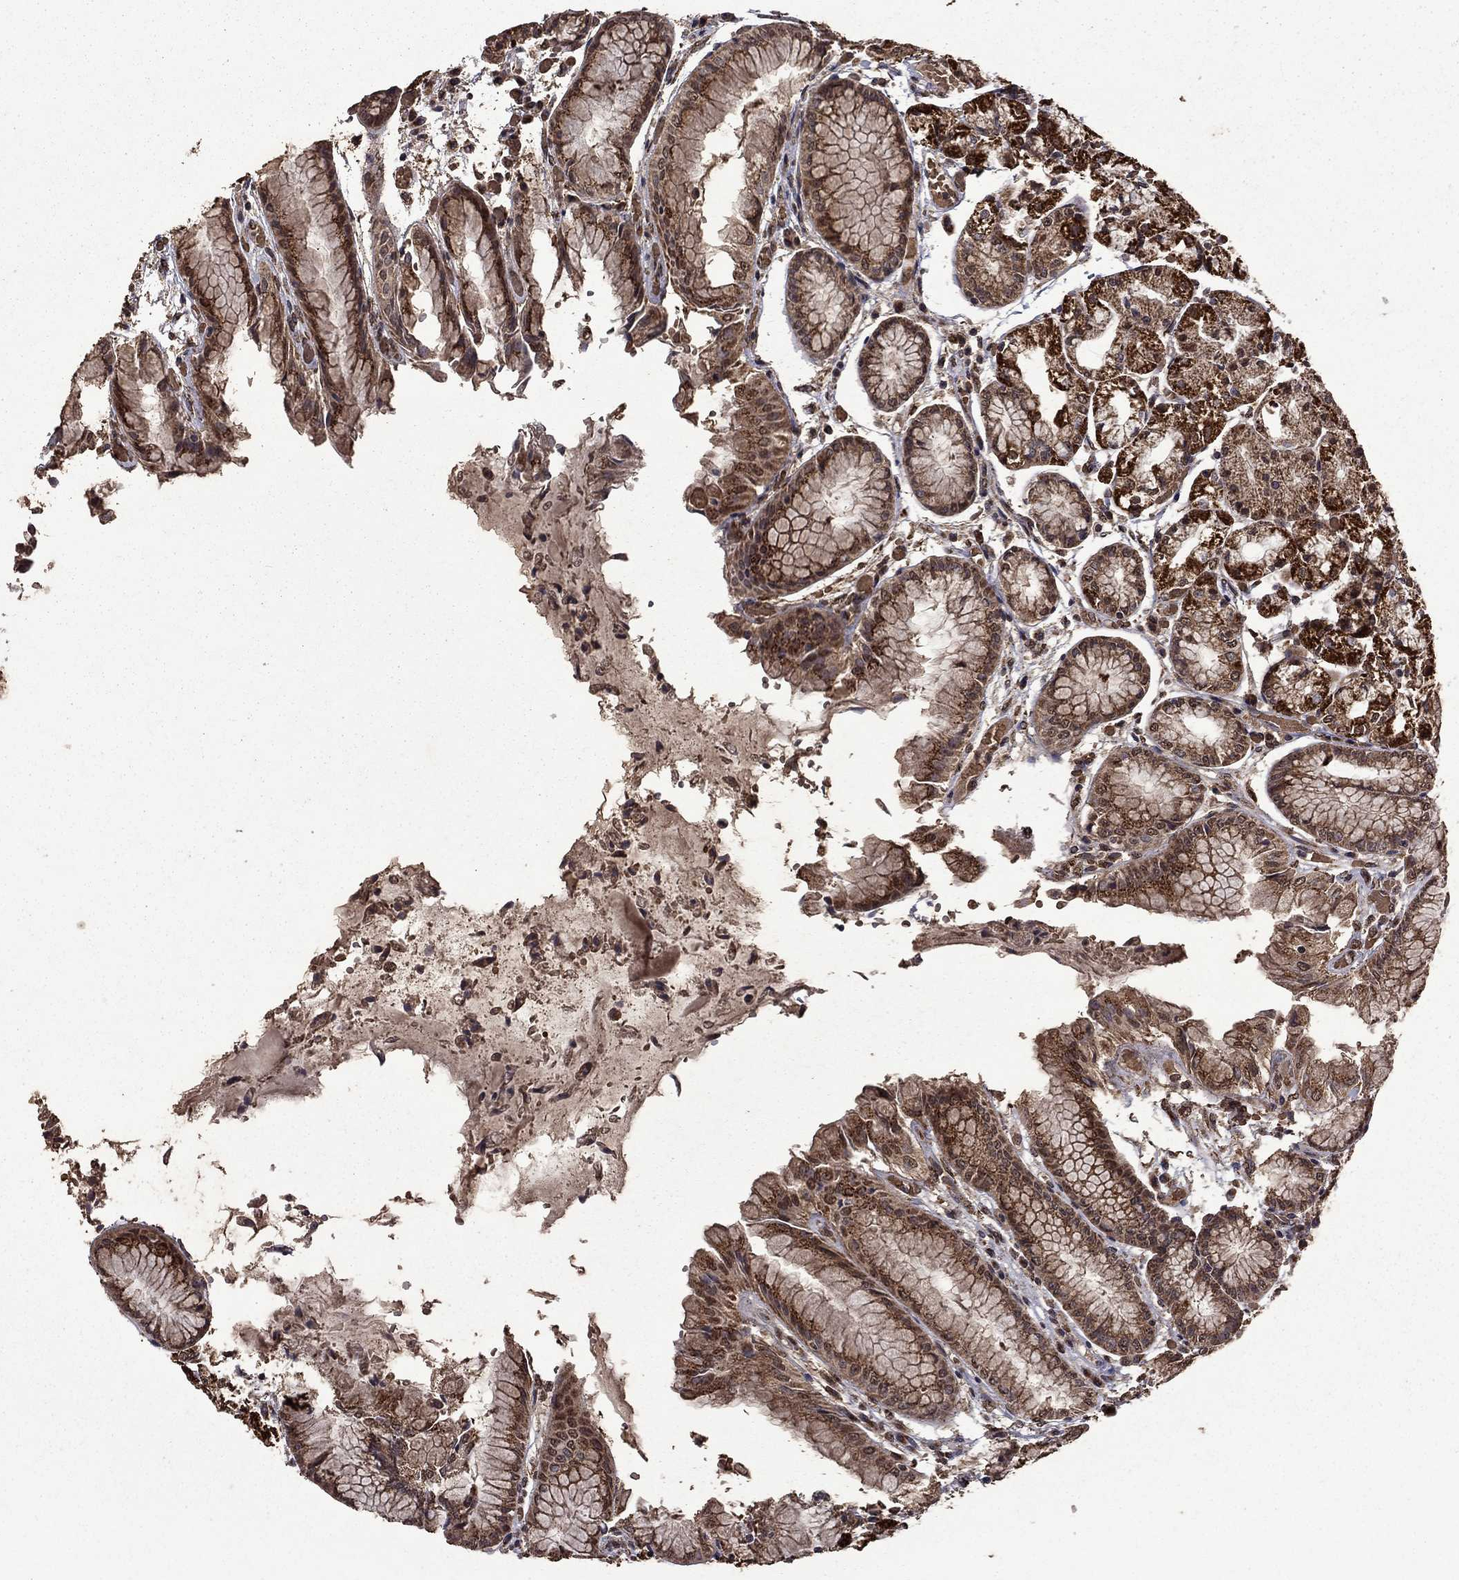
{"staining": {"intensity": "strong", "quantity": "25%-75%", "location": "cytoplasmic/membranous"}, "tissue": "stomach", "cell_type": "Glandular cells", "image_type": "normal", "snomed": [{"axis": "morphology", "description": "Normal tissue, NOS"}, {"axis": "topography", "description": "Stomach, upper"}], "caption": "Immunohistochemistry (IHC) (DAB) staining of unremarkable stomach demonstrates strong cytoplasmic/membranous protein expression in approximately 25%-75% of glandular cells. Nuclei are stained in blue.", "gene": "ITM2B", "patient": {"sex": "male", "age": 72}}